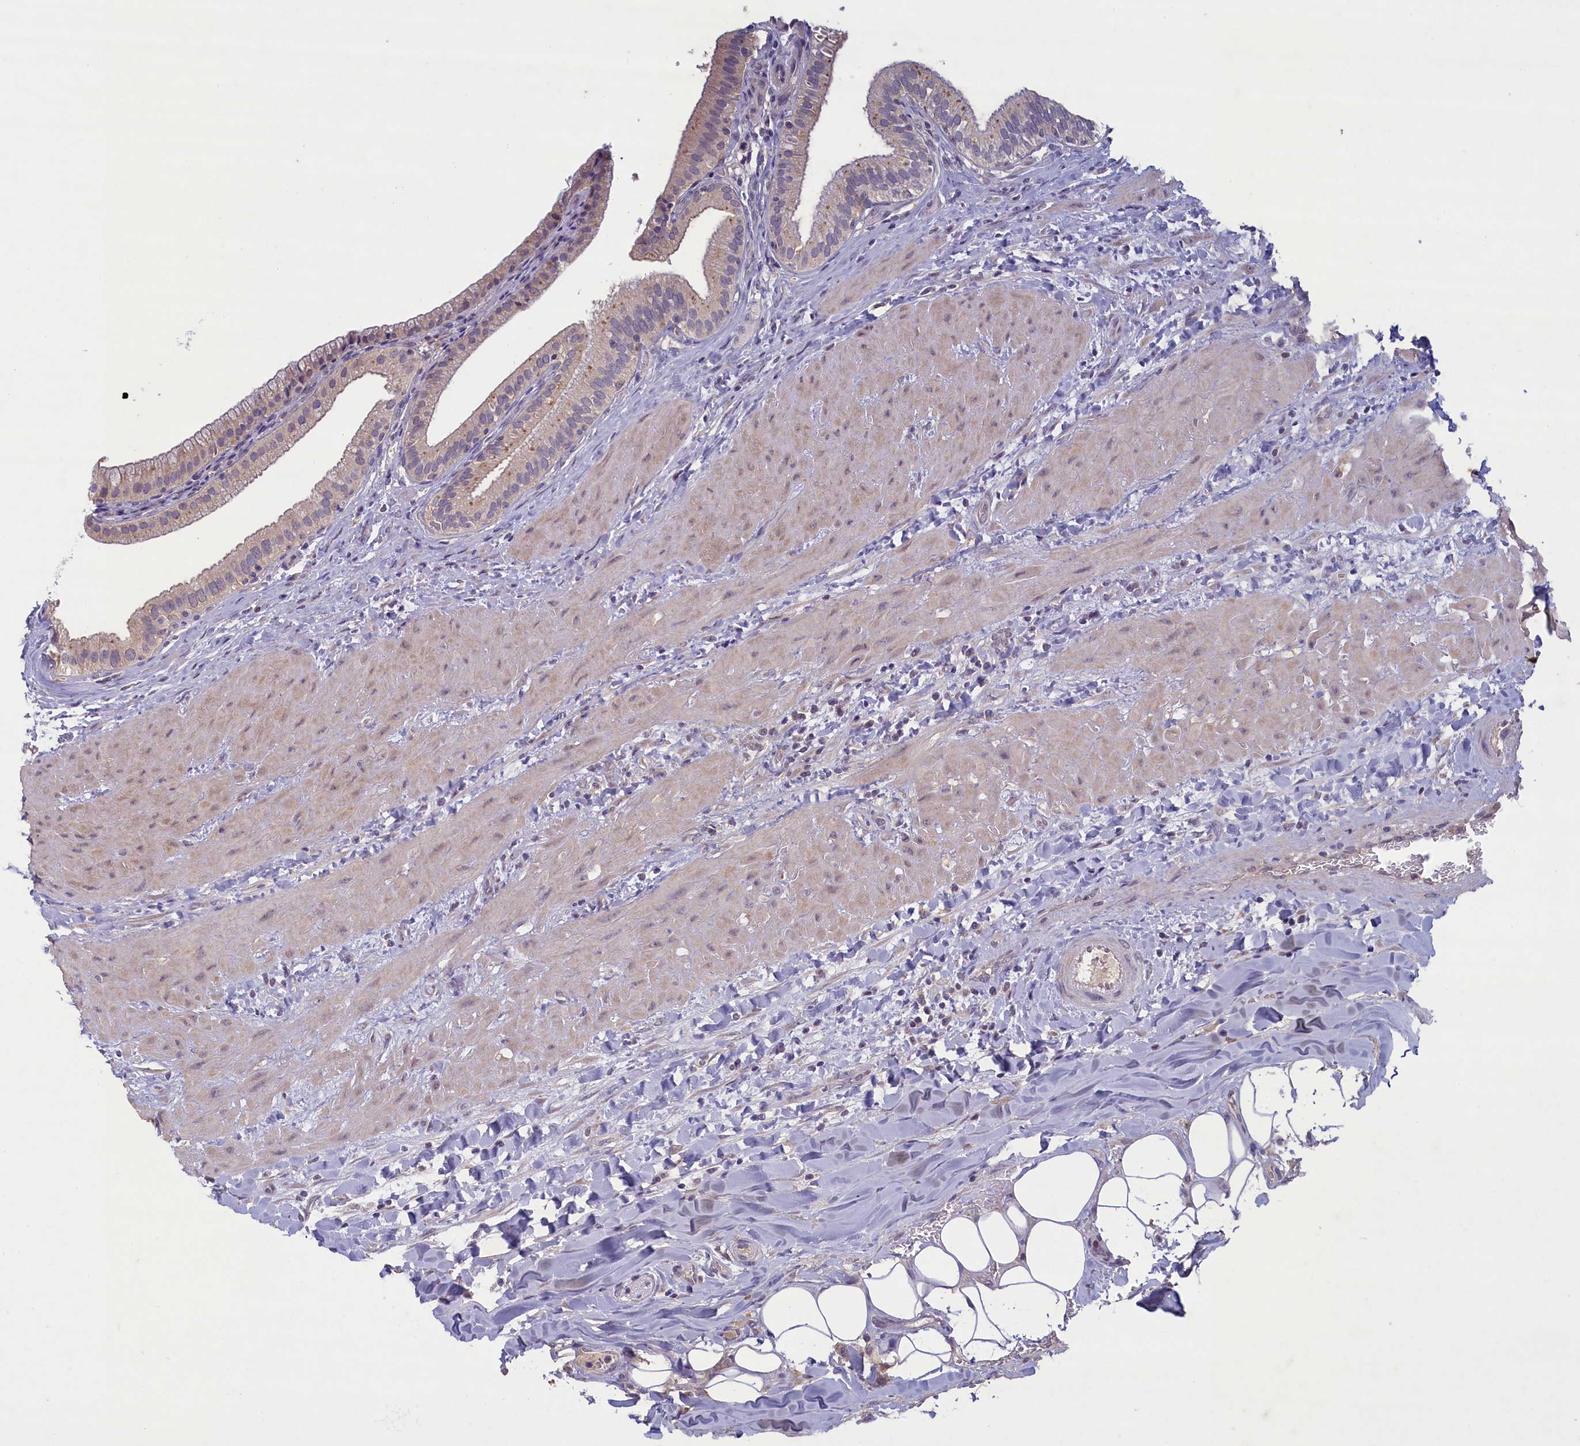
{"staining": {"intensity": "weak", "quantity": "<25%", "location": "cytoplasmic/membranous"}, "tissue": "gallbladder", "cell_type": "Glandular cells", "image_type": "normal", "snomed": [{"axis": "morphology", "description": "Normal tissue, NOS"}, {"axis": "topography", "description": "Gallbladder"}], "caption": "Glandular cells show no significant staining in benign gallbladder. The staining is performed using DAB brown chromogen with nuclei counter-stained in using hematoxylin.", "gene": "ATF7IP2", "patient": {"sex": "male", "age": 24}}